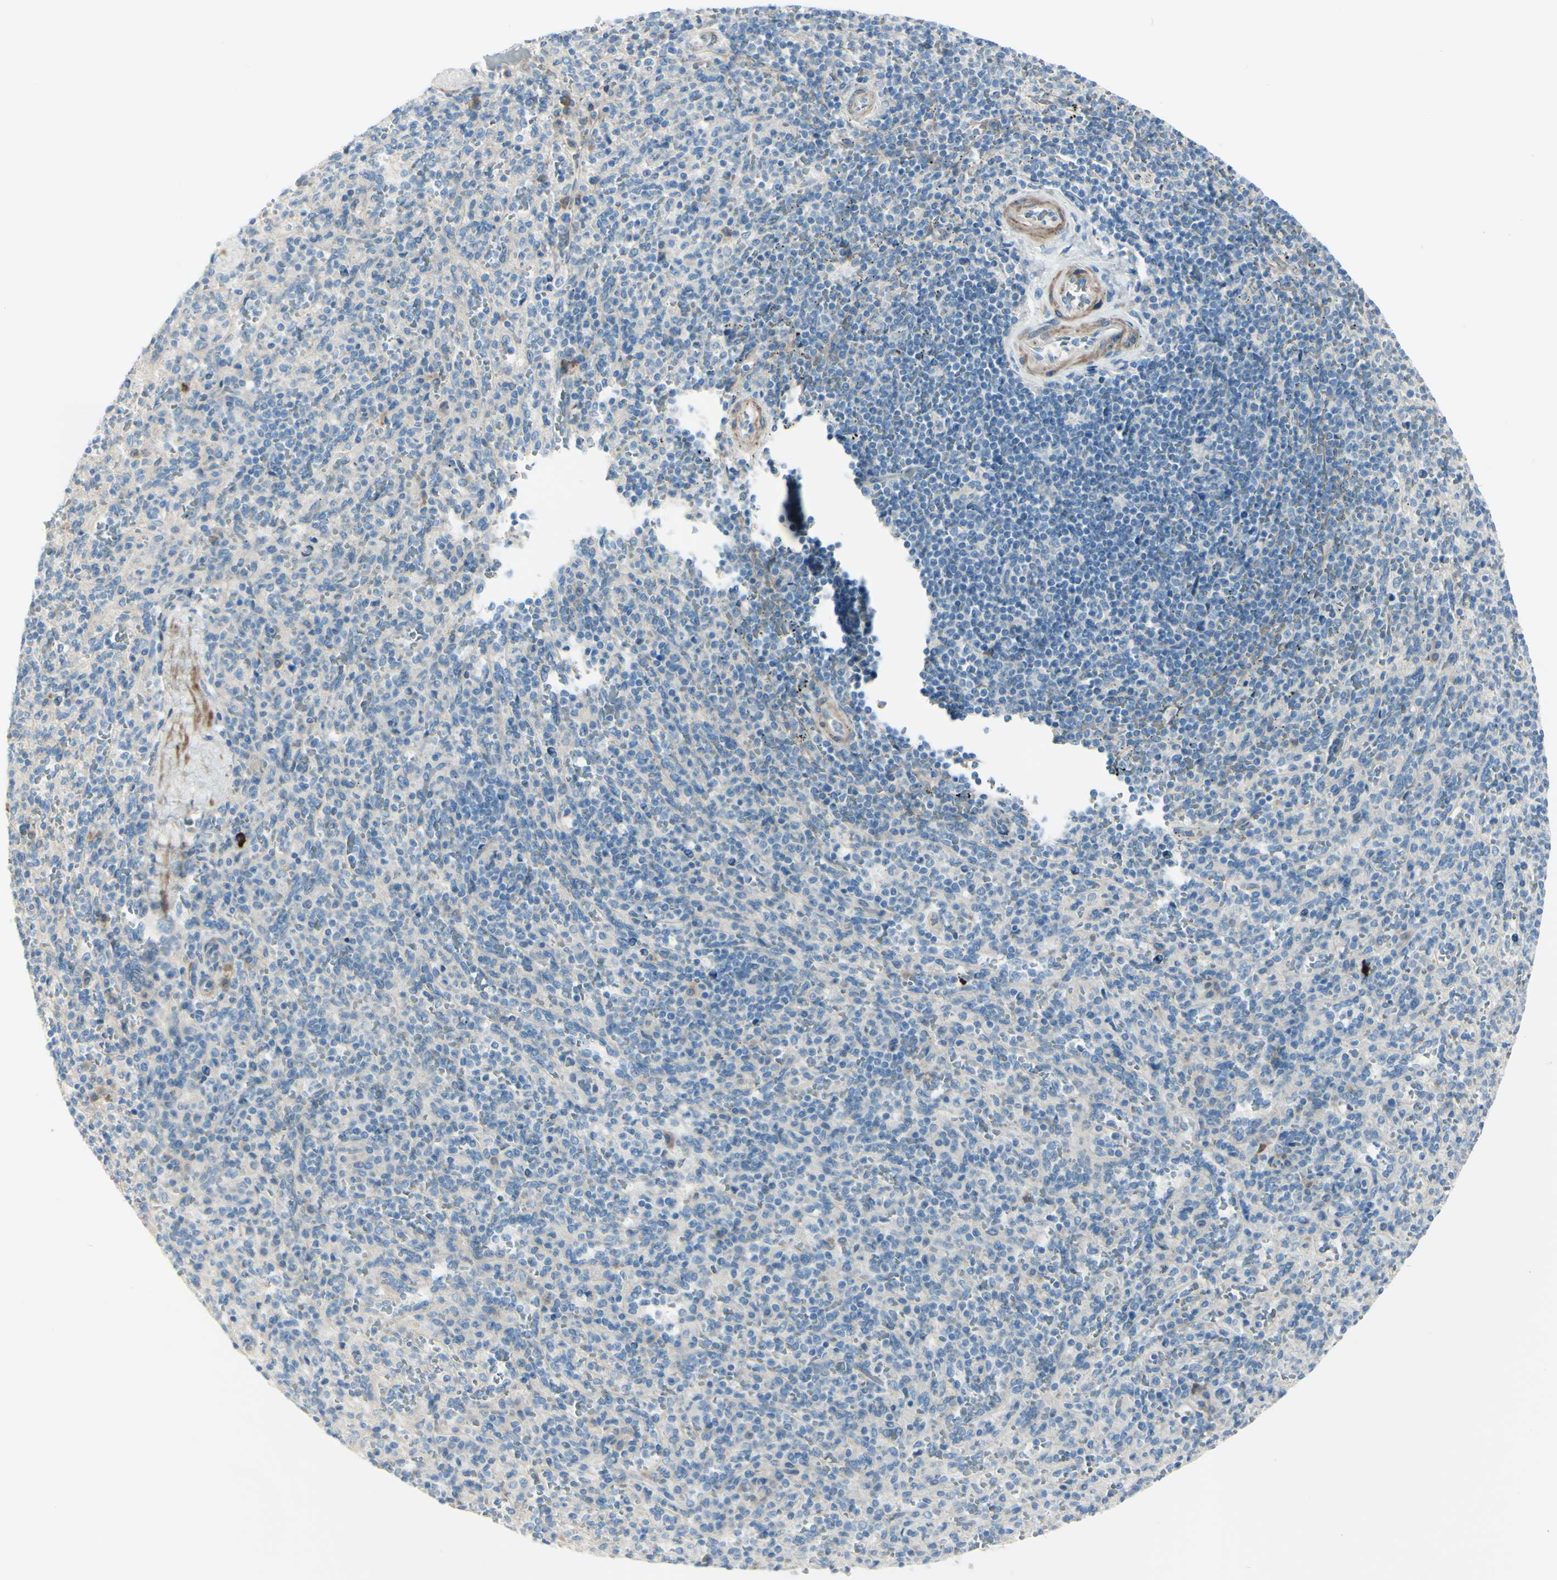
{"staining": {"intensity": "negative", "quantity": "none", "location": "none"}, "tissue": "spleen", "cell_type": "Cells in red pulp", "image_type": "normal", "snomed": [{"axis": "morphology", "description": "Normal tissue, NOS"}, {"axis": "topography", "description": "Spleen"}], "caption": "Immunohistochemical staining of normal human spleen shows no significant expression in cells in red pulp.", "gene": "LRRK1", "patient": {"sex": "male", "age": 36}}